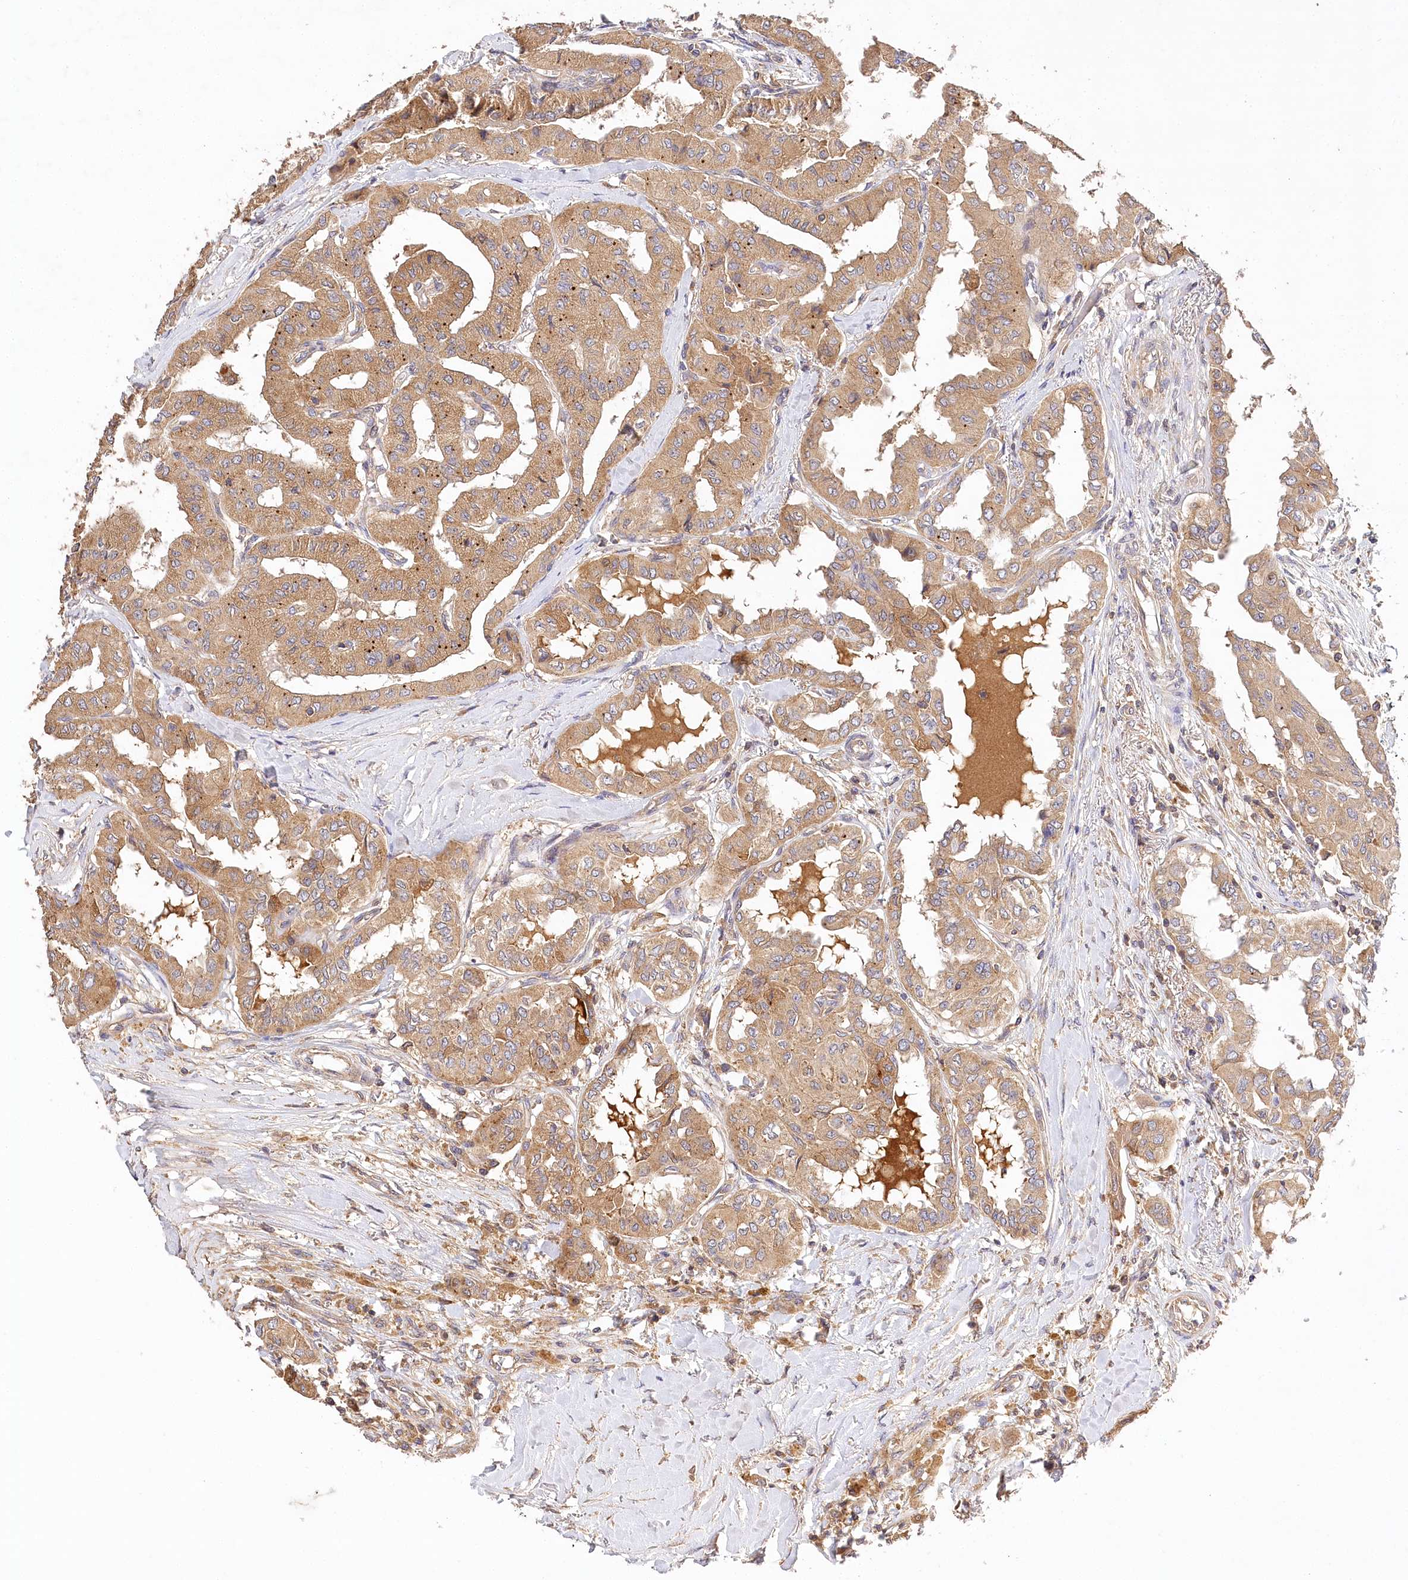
{"staining": {"intensity": "moderate", "quantity": ">75%", "location": "cytoplasmic/membranous"}, "tissue": "thyroid cancer", "cell_type": "Tumor cells", "image_type": "cancer", "snomed": [{"axis": "morphology", "description": "Papillary adenocarcinoma, NOS"}, {"axis": "topography", "description": "Thyroid gland"}], "caption": "High-magnification brightfield microscopy of thyroid cancer stained with DAB (3,3'-diaminobenzidine) (brown) and counterstained with hematoxylin (blue). tumor cells exhibit moderate cytoplasmic/membranous staining is appreciated in approximately>75% of cells.", "gene": "LSS", "patient": {"sex": "female", "age": 59}}